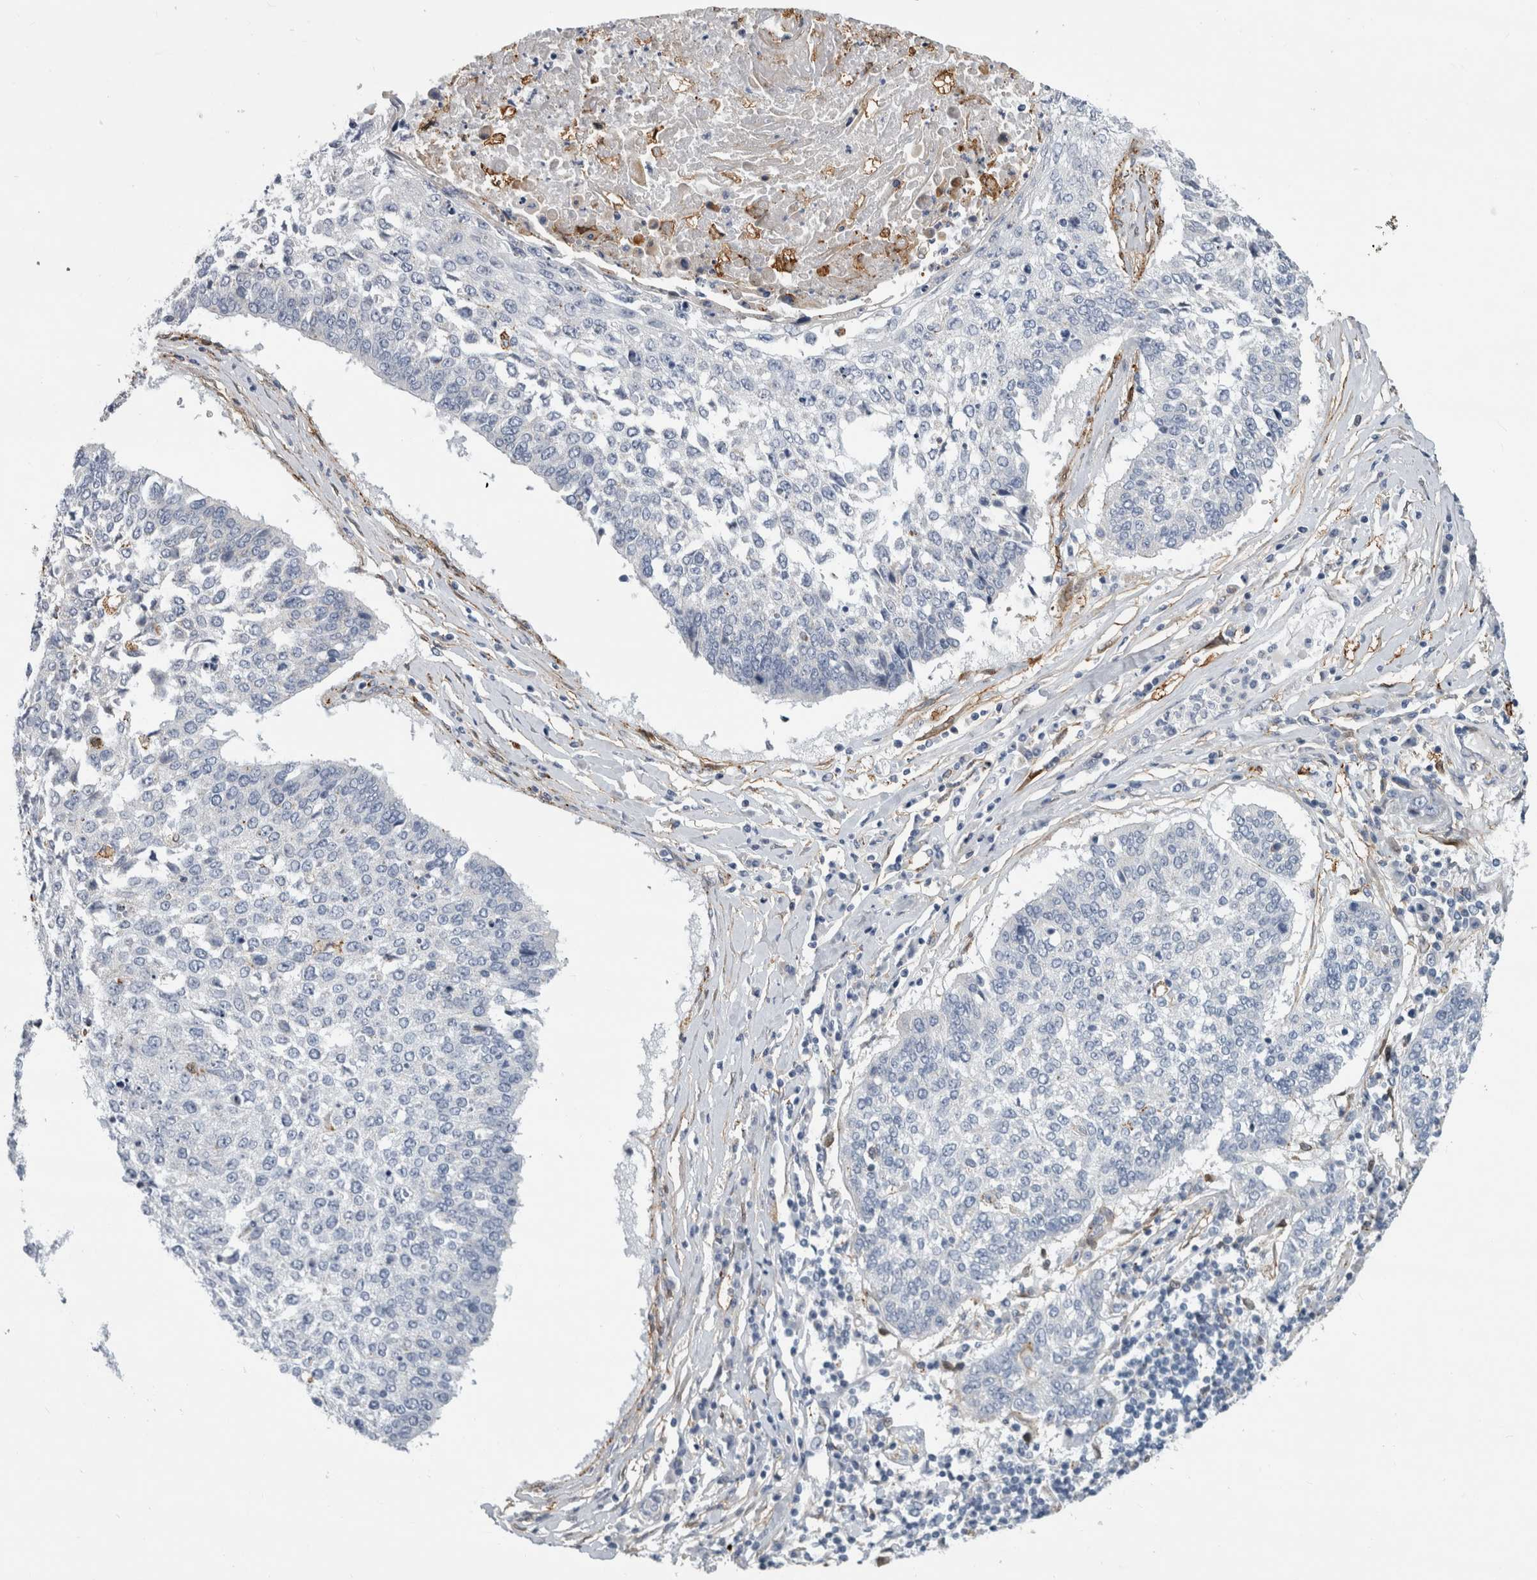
{"staining": {"intensity": "negative", "quantity": "none", "location": "none"}, "tissue": "lung cancer", "cell_type": "Tumor cells", "image_type": "cancer", "snomed": [{"axis": "morphology", "description": "Normal tissue, NOS"}, {"axis": "morphology", "description": "Squamous cell carcinoma, NOS"}, {"axis": "topography", "description": "Cartilage tissue"}, {"axis": "topography", "description": "Bronchus"}, {"axis": "topography", "description": "Lung"}, {"axis": "topography", "description": "Peripheral nerve tissue"}], "caption": "Micrograph shows no significant protein expression in tumor cells of lung squamous cell carcinoma. Brightfield microscopy of IHC stained with DAB (3,3'-diaminobenzidine) (brown) and hematoxylin (blue), captured at high magnification.", "gene": "DNAJC24", "patient": {"sex": "female", "age": 49}}